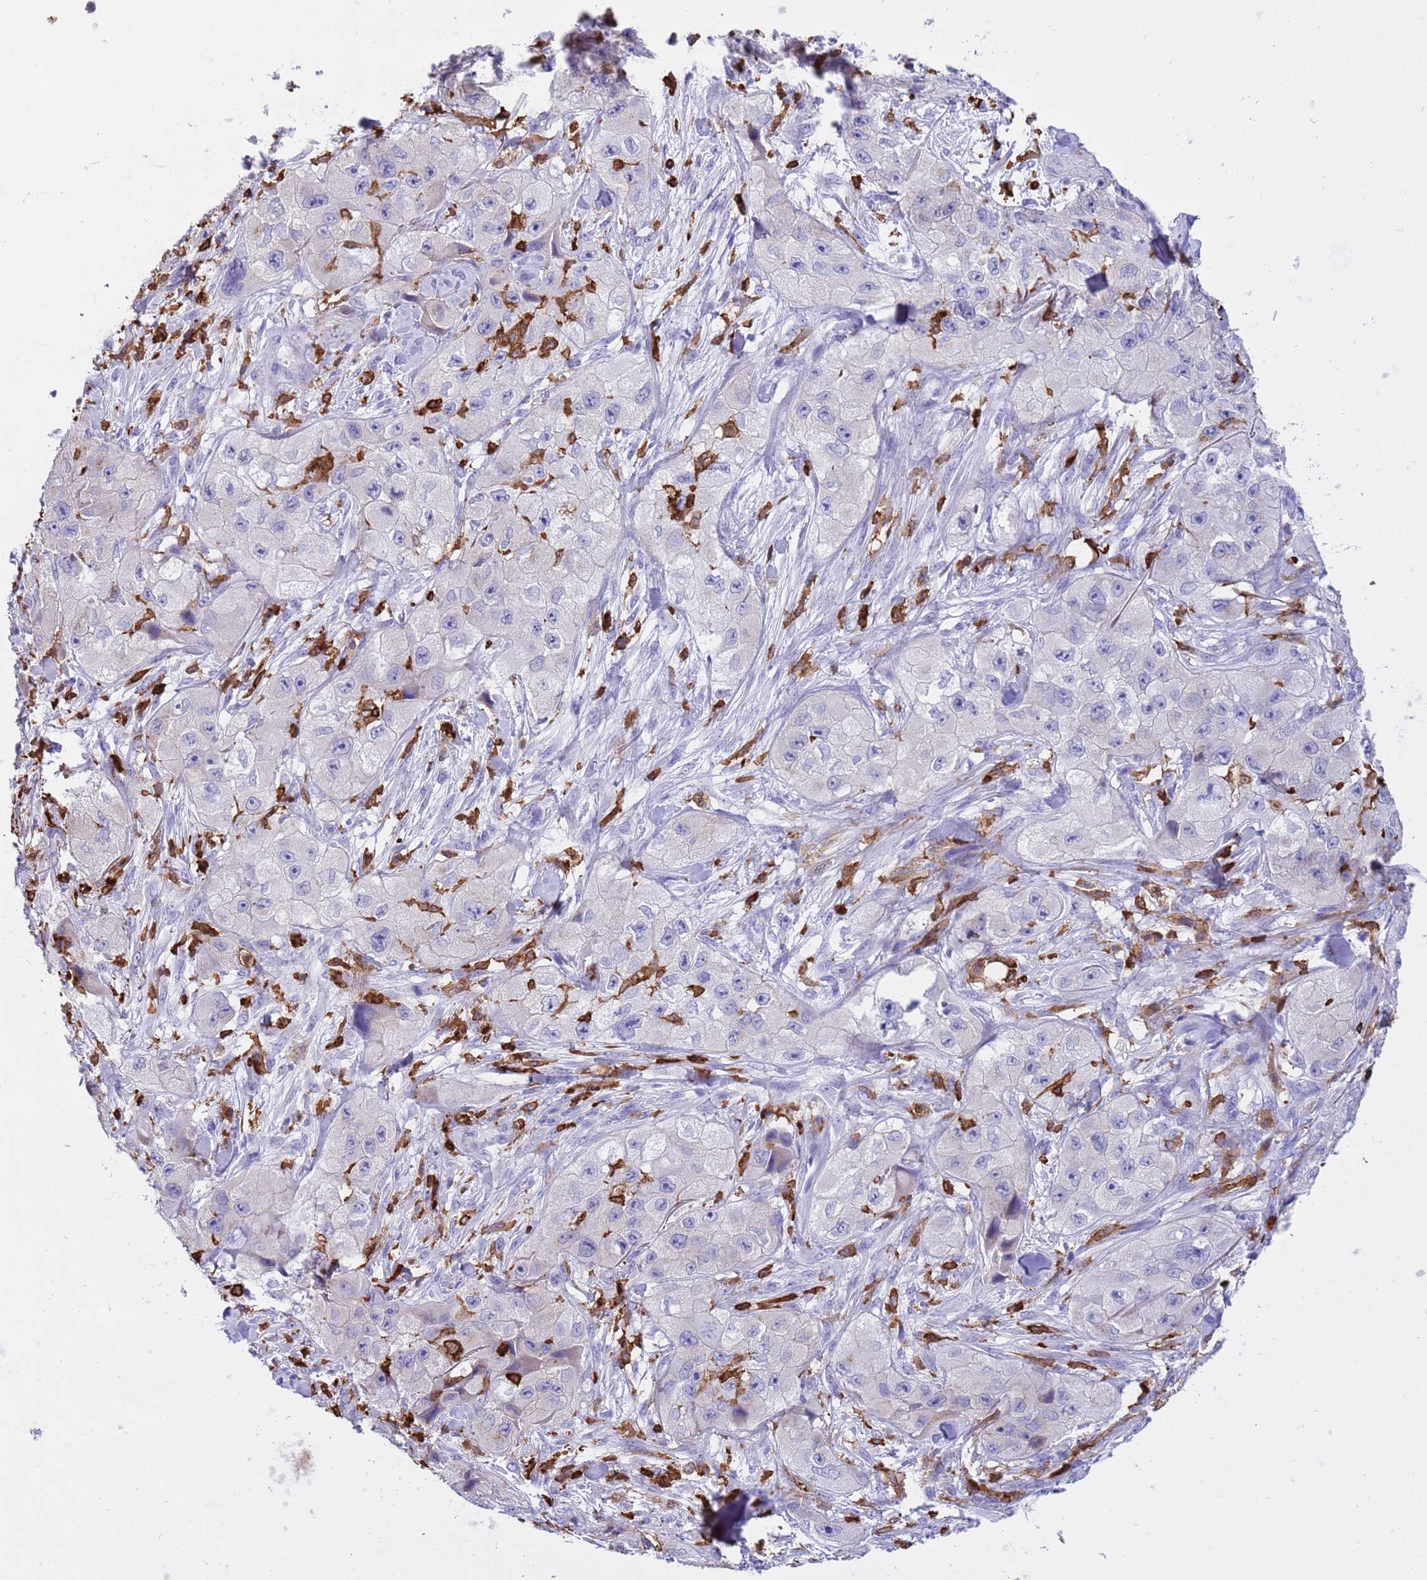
{"staining": {"intensity": "negative", "quantity": "none", "location": "none"}, "tissue": "skin cancer", "cell_type": "Tumor cells", "image_type": "cancer", "snomed": [{"axis": "morphology", "description": "Squamous cell carcinoma, NOS"}, {"axis": "topography", "description": "Skin"}, {"axis": "topography", "description": "Subcutis"}], "caption": "The micrograph exhibits no significant positivity in tumor cells of skin cancer.", "gene": "IRF5", "patient": {"sex": "male", "age": 73}}